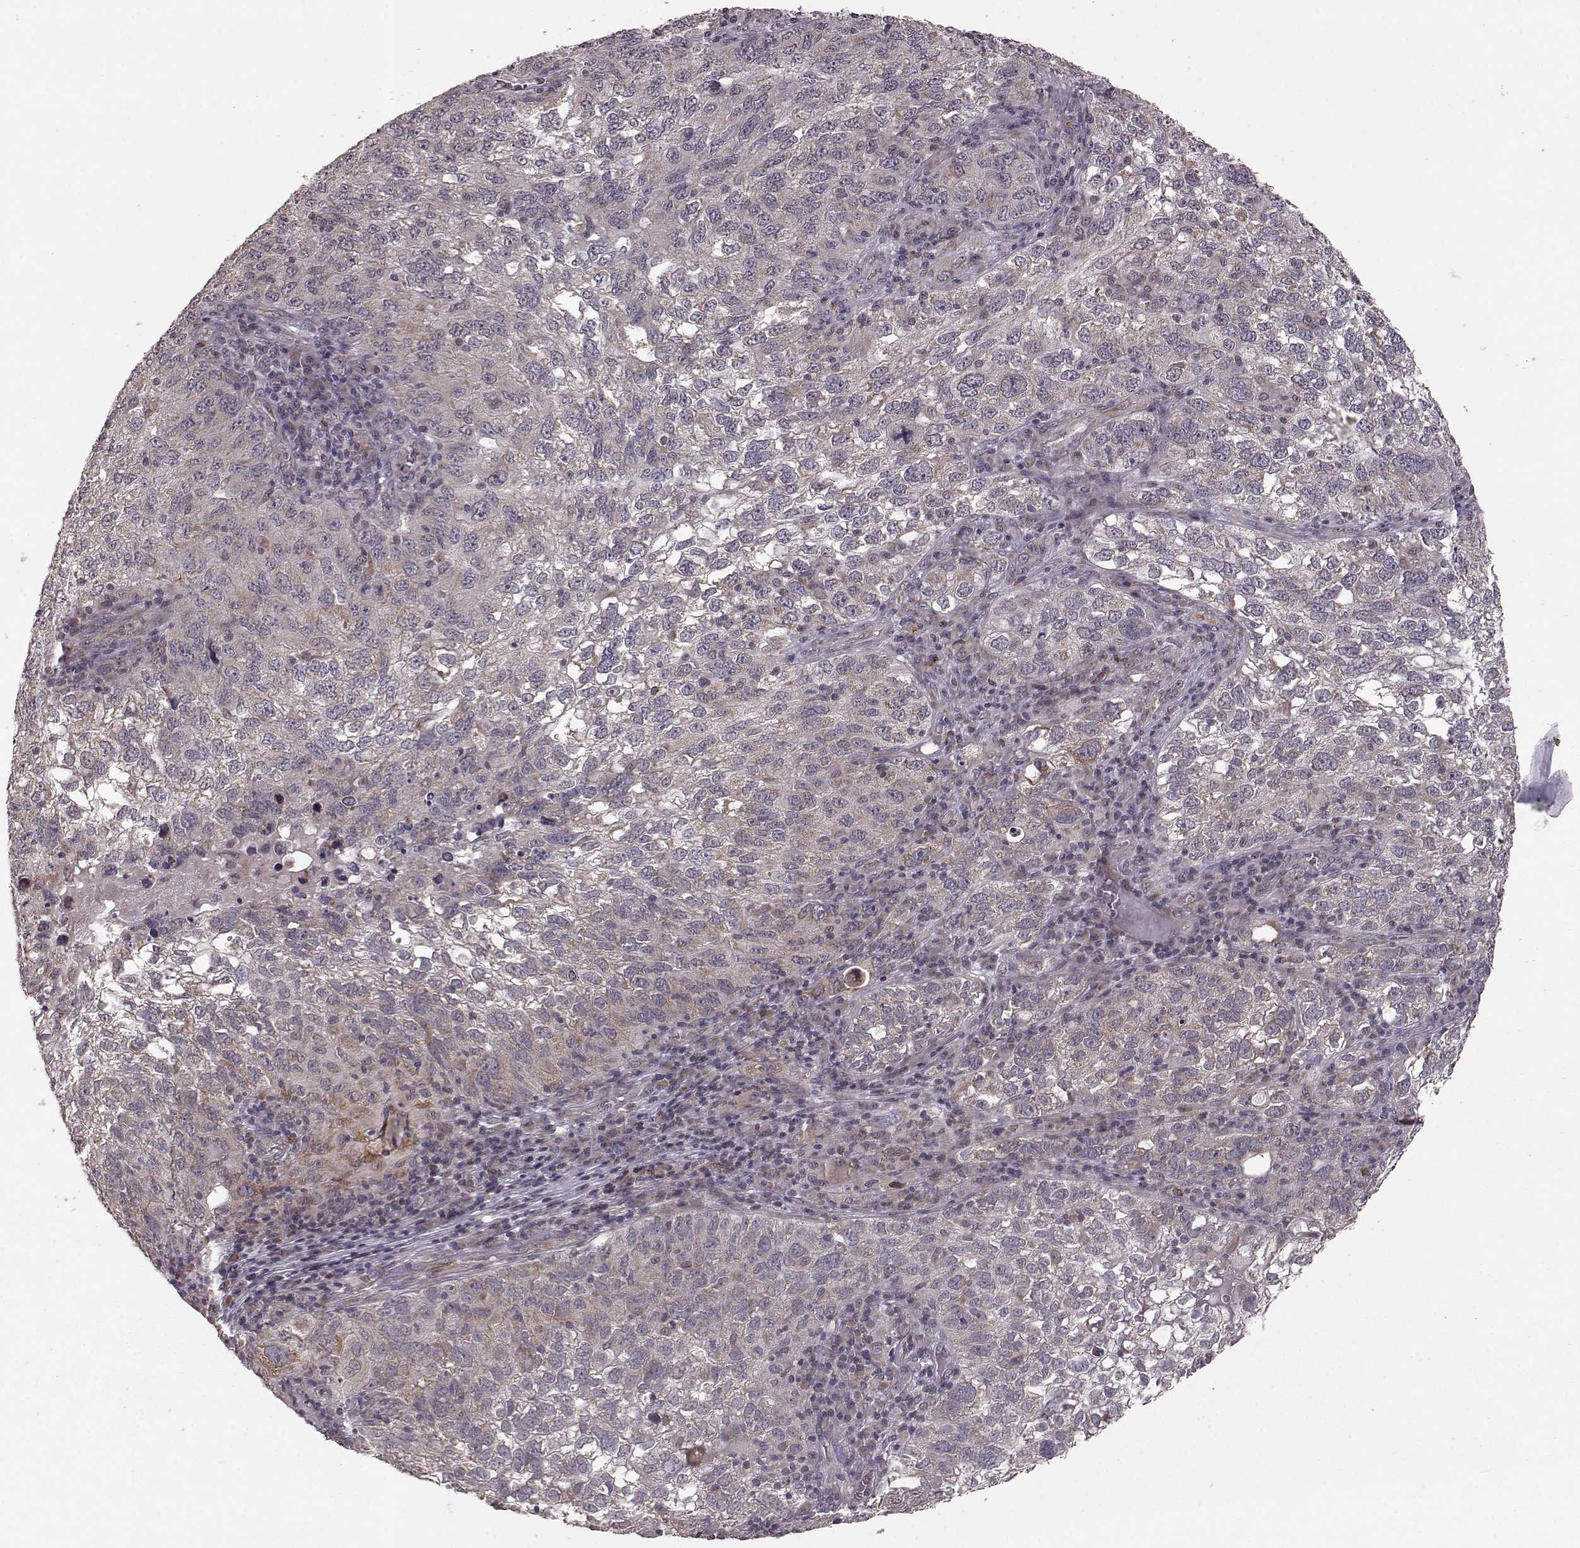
{"staining": {"intensity": "weak", "quantity": "25%-75%", "location": "cytoplasmic/membranous"}, "tissue": "cervical cancer", "cell_type": "Tumor cells", "image_type": "cancer", "snomed": [{"axis": "morphology", "description": "Squamous cell carcinoma, NOS"}, {"axis": "topography", "description": "Cervix"}], "caption": "Human cervical squamous cell carcinoma stained for a protein (brown) demonstrates weak cytoplasmic/membranous positive staining in about 25%-75% of tumor cells.", "gene": "ELOVL5", "patient": {"sex": "female", "age": 55}}